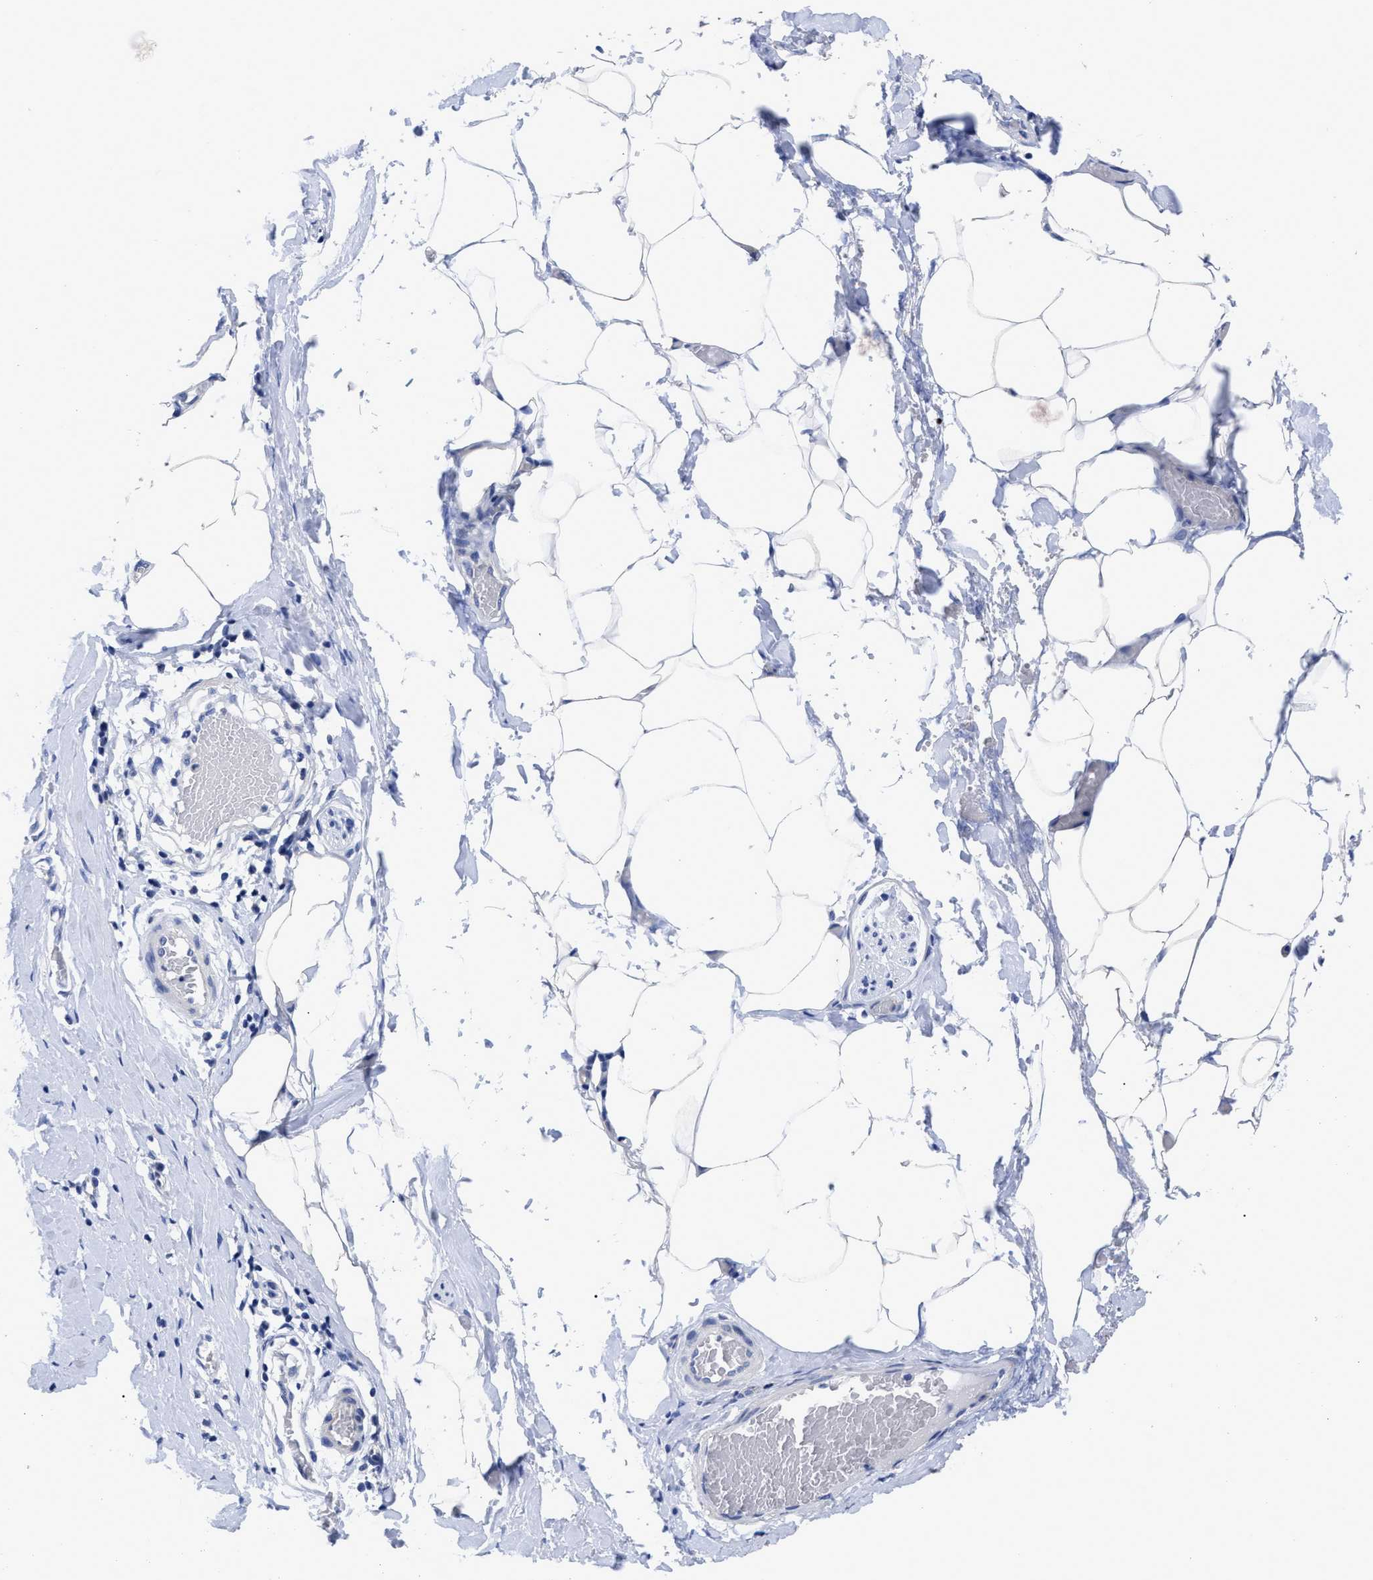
{"staining": {"intensity": "negative", "quantity": "none", "location": "none"}, "tissue": "adipose tissue", "cell_type": "Adipocytes", "image_type": "normal", "snomed": [{"axis": "morphology", "description": "Normal tissue, NOS"}, {"axis": "morphology", "description": "Adenocarcinoma, NOS"}, {"axis": "topography", "description": "Colon"}, {"axis": "topography", "description": "Peripheral nerve tissue"}], "caption": "Adipocytes show no significant positivity in unremarkable adipose tissue. (DAB immunohistochemistry (IHC) with hematoxylin counter stain).", "gene": "IRAG2", "patient": {"sex": "male", "age": 14}}